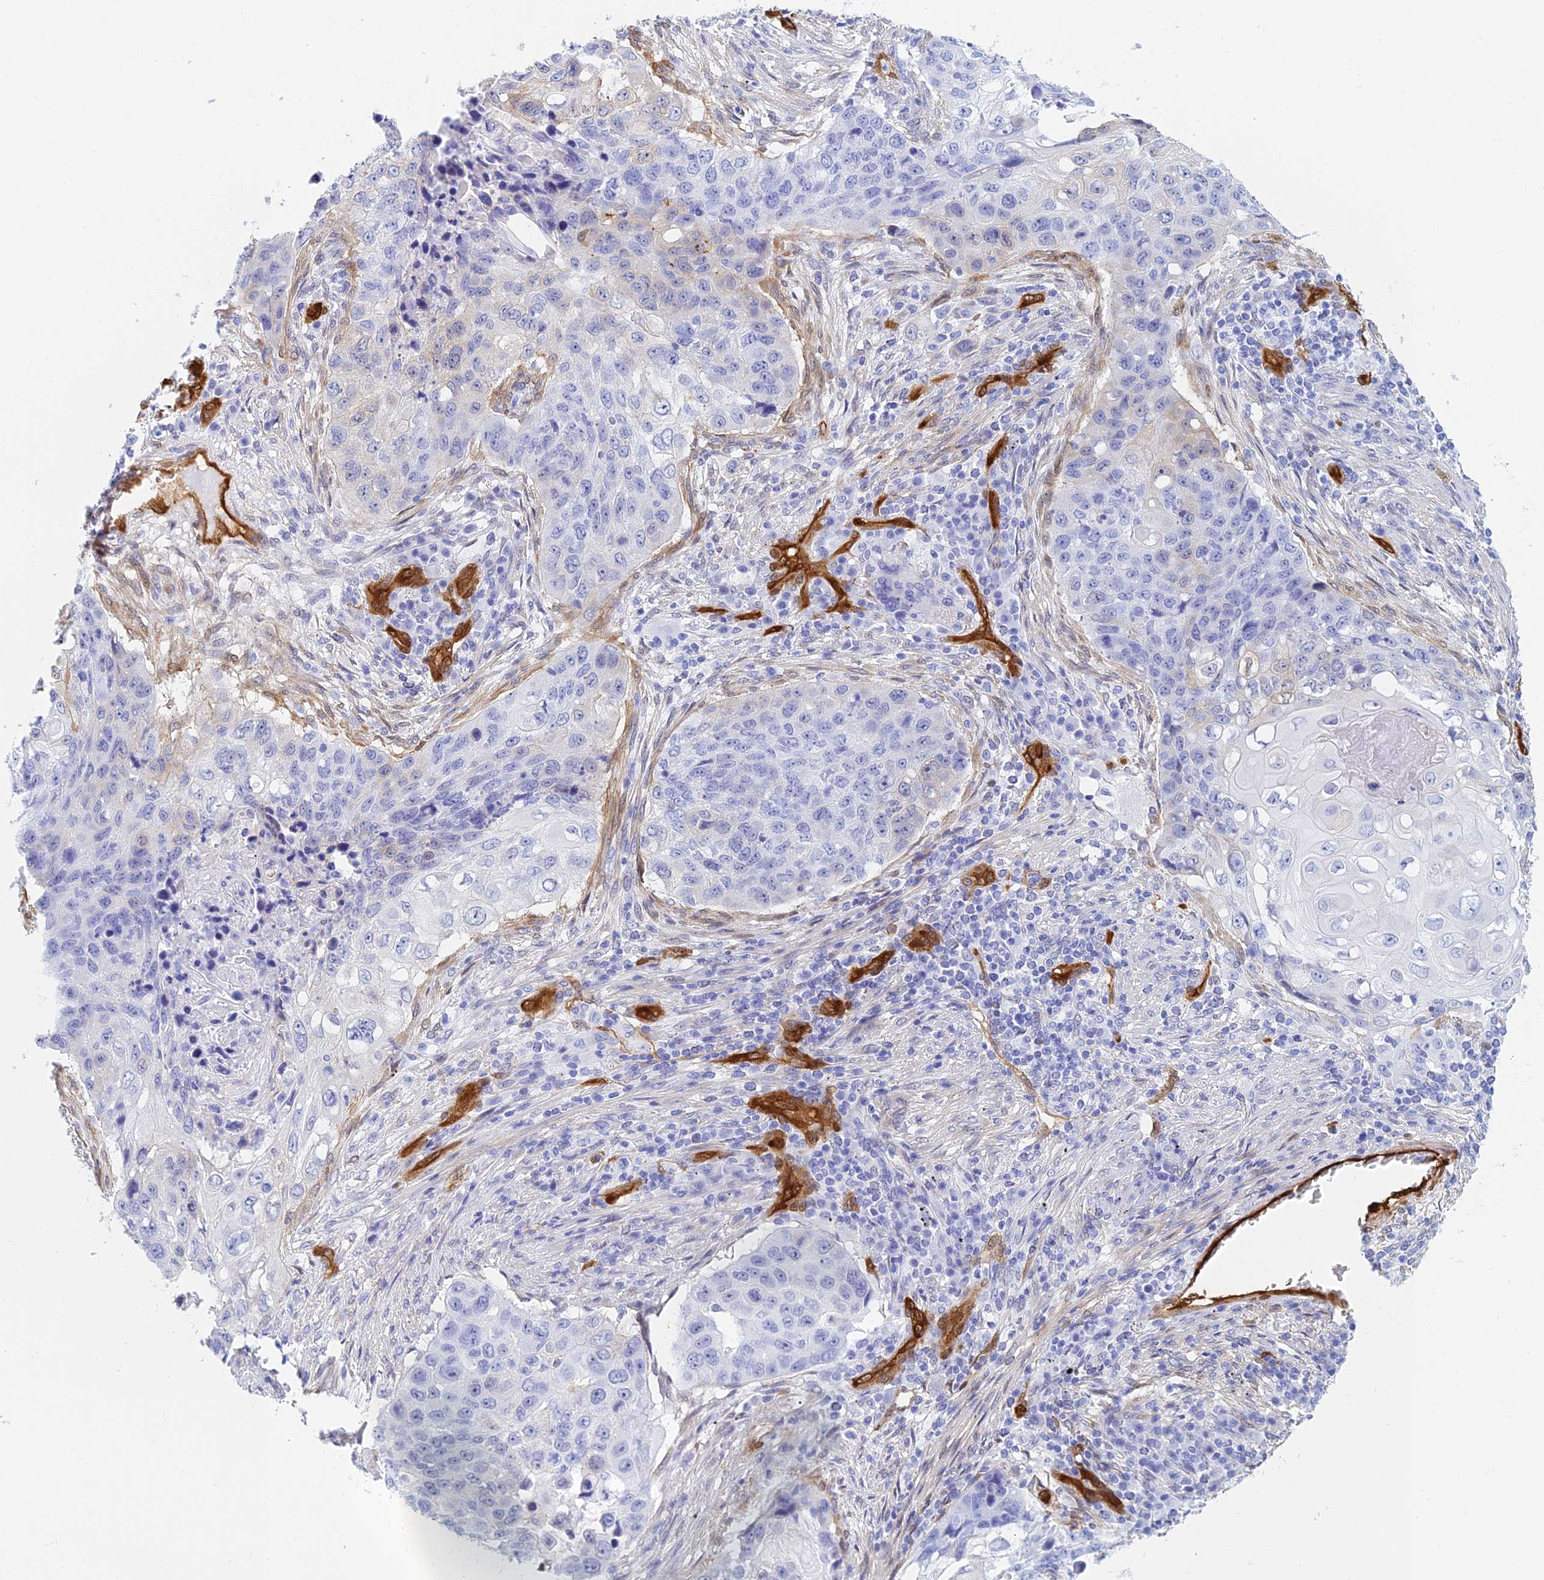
{"staining": {"intensity": "weak", "quantity": "<25%", "location": "cytoplasmic/membranous"}, "tissue": "lung cancer", "cell_type": "Tumor cells", "image_type": "cancer", "snomed": [{"axis": "morphology", "description": "Squamous cell carcinoma, NOS"}, {"axis": "topography", "description": "Lung"}], "caption": "Immunohistochemical staining of human lung squamous cell carcinoma exhibits no significant expression in tumor cells. (Stains: DAB immunohistochemistry (IHC) with hematoxylin counter stain, Microscopy: brightfield microscopy at high magnification).", "gene": "CRIP2", "patient": {"sex": "female", "age": 63}}